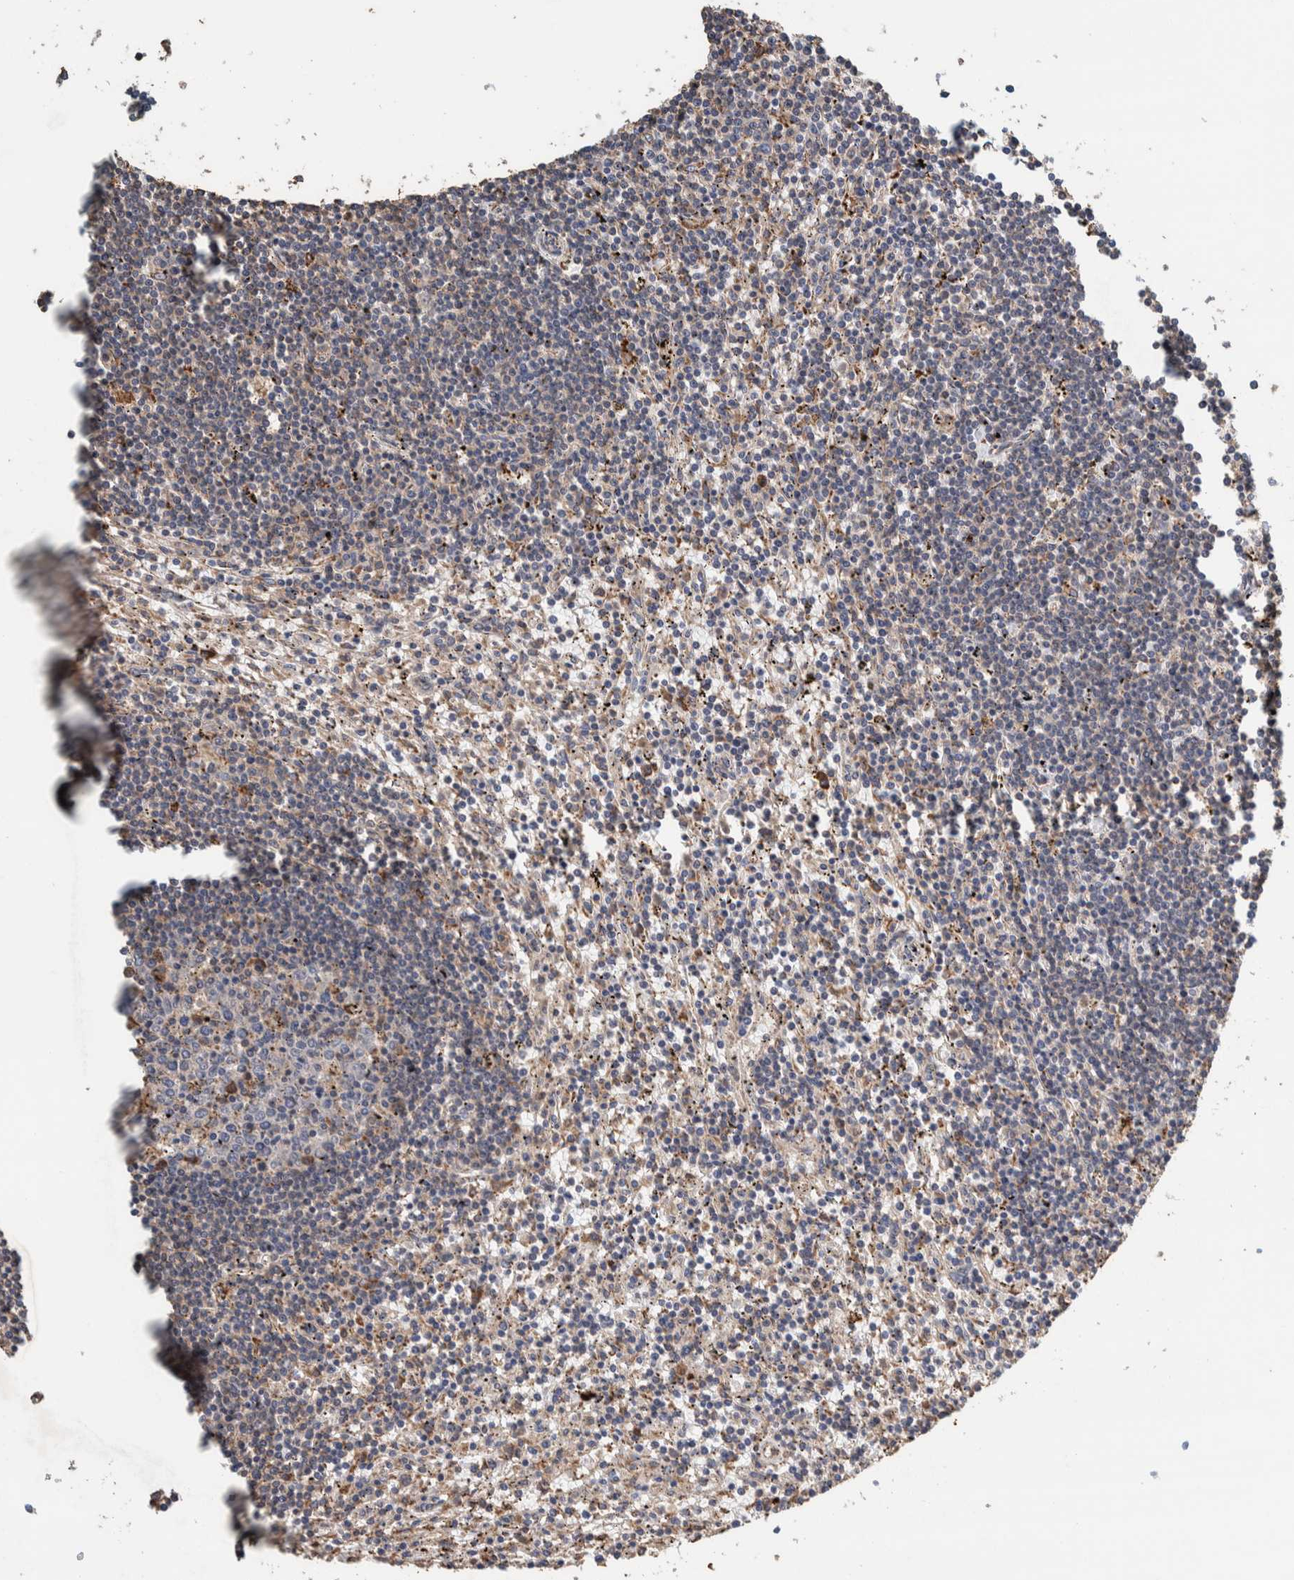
{"staining": {"intensity": "negative", "quantity": "none", "location": "none"}, "tissue": "lymphoma", "cell_type": "Tumor cells", "image_type": "cancer", "snomed": [{"axis": "morphology", "description": "Malignant lymphoma, non-Hodgkin's type, Low grade"}, {"axis": "topography", "description": "Spleen"}], "caption": "A high-resolution photomicrograph shows immunohistochemistry staining of low-grade malignant lymphoma, non-Hodgkin's type, which demonstrates no significant staining in tumor cells.", "gene": "PLA2G3", "patient": {"sex": "male", "age": 76}}